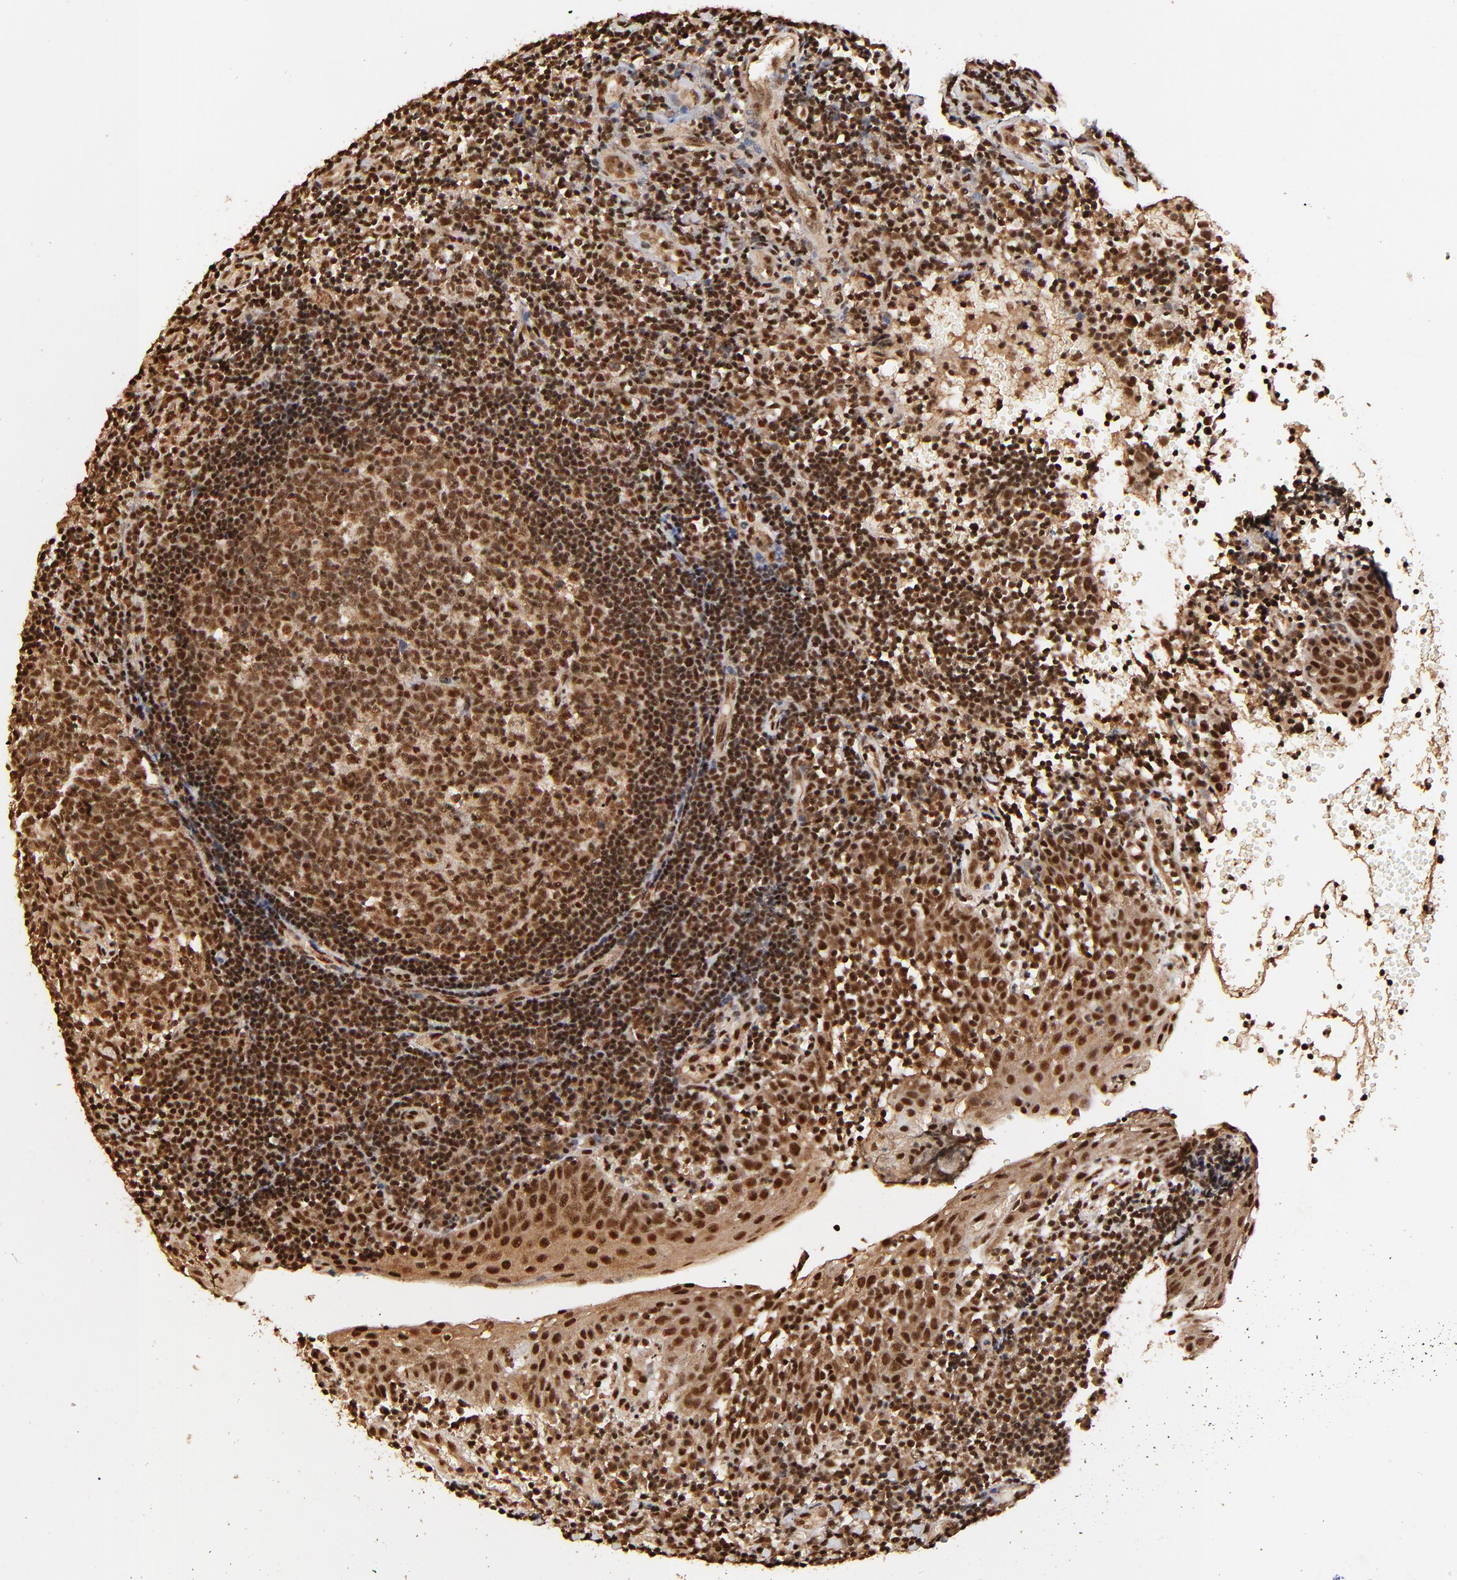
{"staining": {"intensity": "strong", "quantity": ">75%", "location": "cytoplasmic/membranous,nuclear"}, "tissue": "tonsil", "cell_type": "Germinal center cells", "image_type": "normal", "snomed": [{"axis": "morphology", "description": "Normal tissue, NOS"}, {"axis": "topography", "description": "Tonsil"}], "caption": "Immunohistochemistry staining of unremarkable tonsil, which displays high levels of strong cytoplasmic/membranous,nuclear staining in about >75% of germinal center cells indicating strong cytoplasmic/membranous,nuclear protein staining. The staining was performed using DAB (brown) for protein detection and nuclei were counterstained in hematoxylin (blue).", "gene": "MED12", "patient": {"sex": "female", "age": 40}}